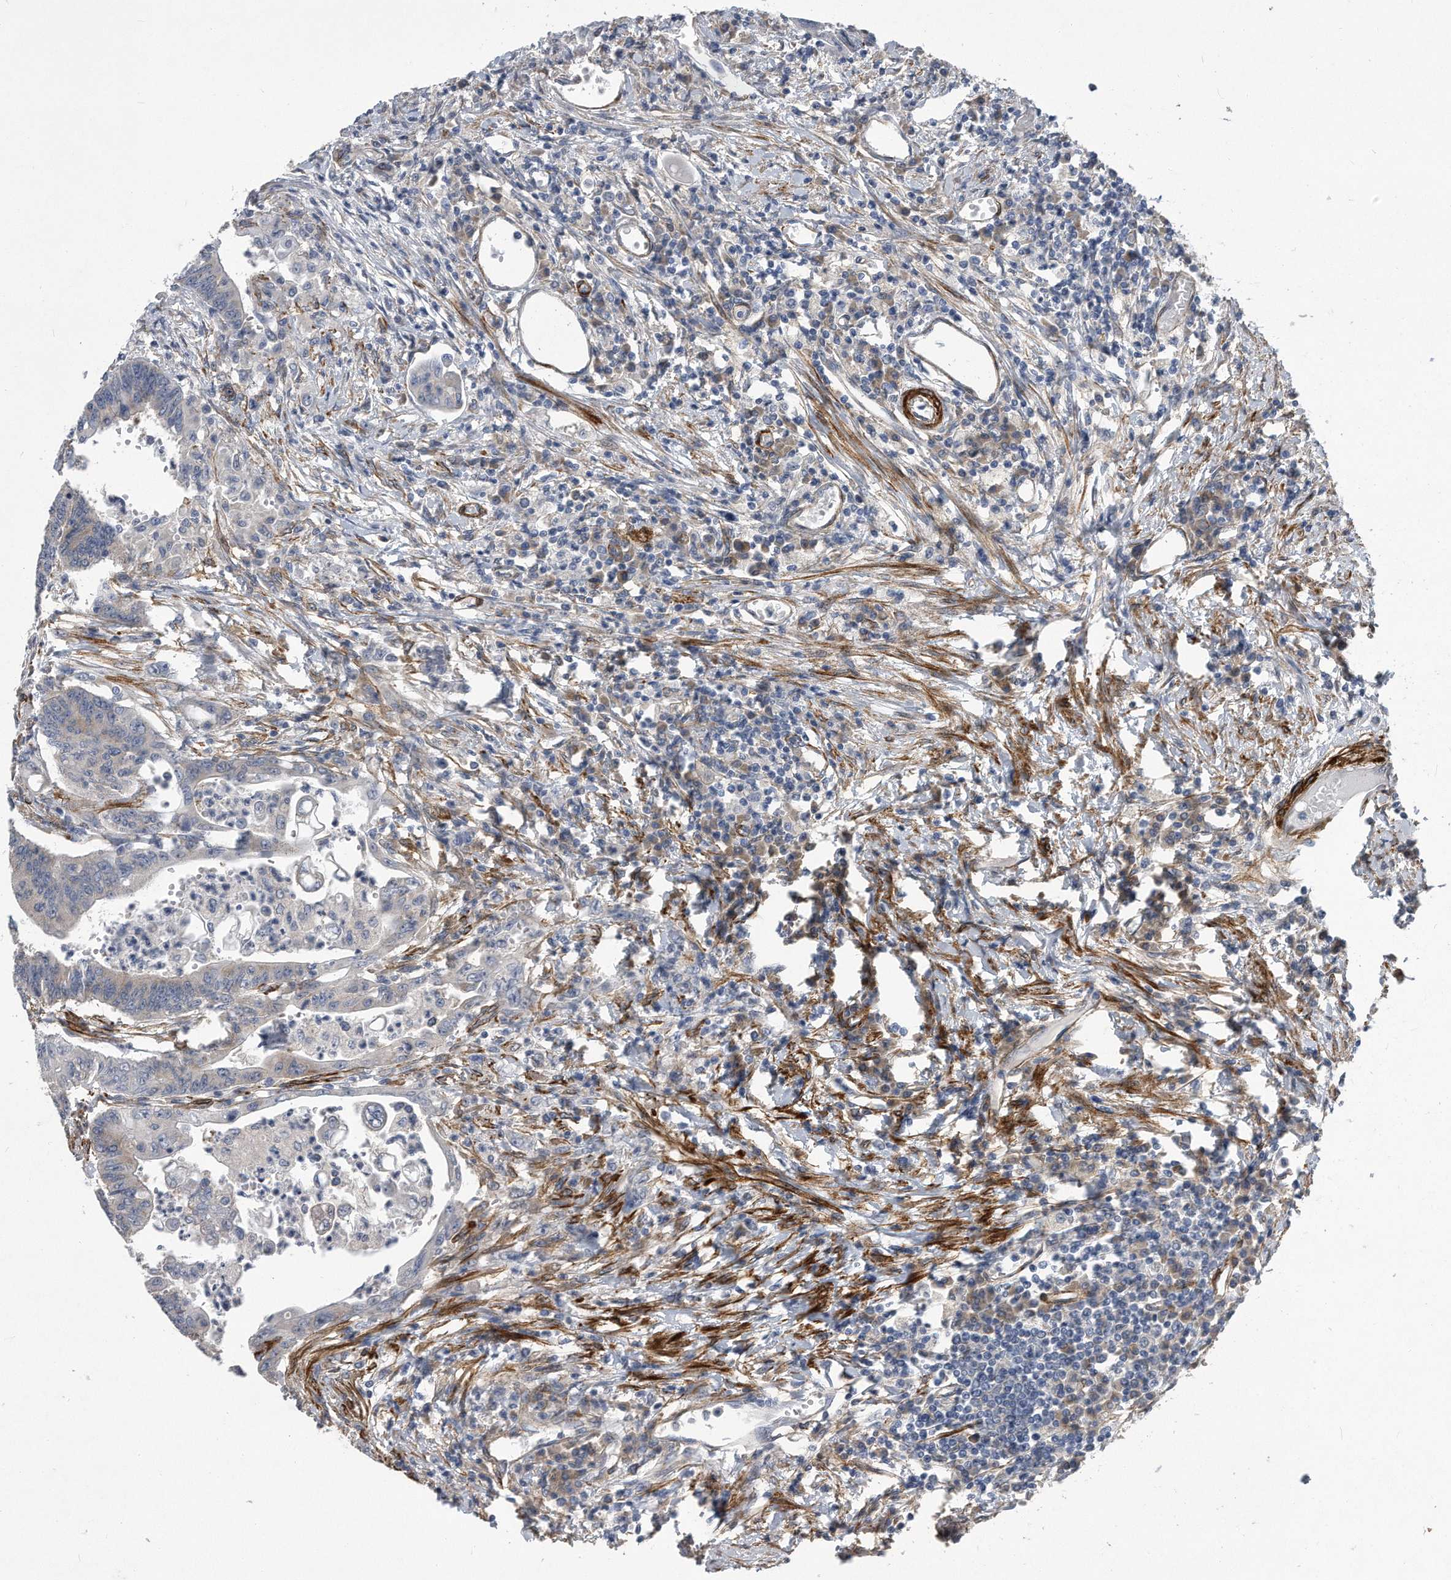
{"staining": {"intensity": "negative", "quantity": "none", "location": "none"}, "tissue": "colorectal cancer", "cell_type": "Tumor cells", "image_type": "cancer", "snomed": [{"axis": "morphology", "description": "Adenoma, NOS"}, {"axis": "morphology", "description": "Adenocarcinoma, NOS"}, {"axis": "topography", "description": "Colon"}], "caption": "This is a micrograph of immunohistochemistry staining of adenoma (colorectal), which shows no positivity in tumor cells.", "gene": "EIF2B4", "patient": {"sex": "male", "age": 79}}